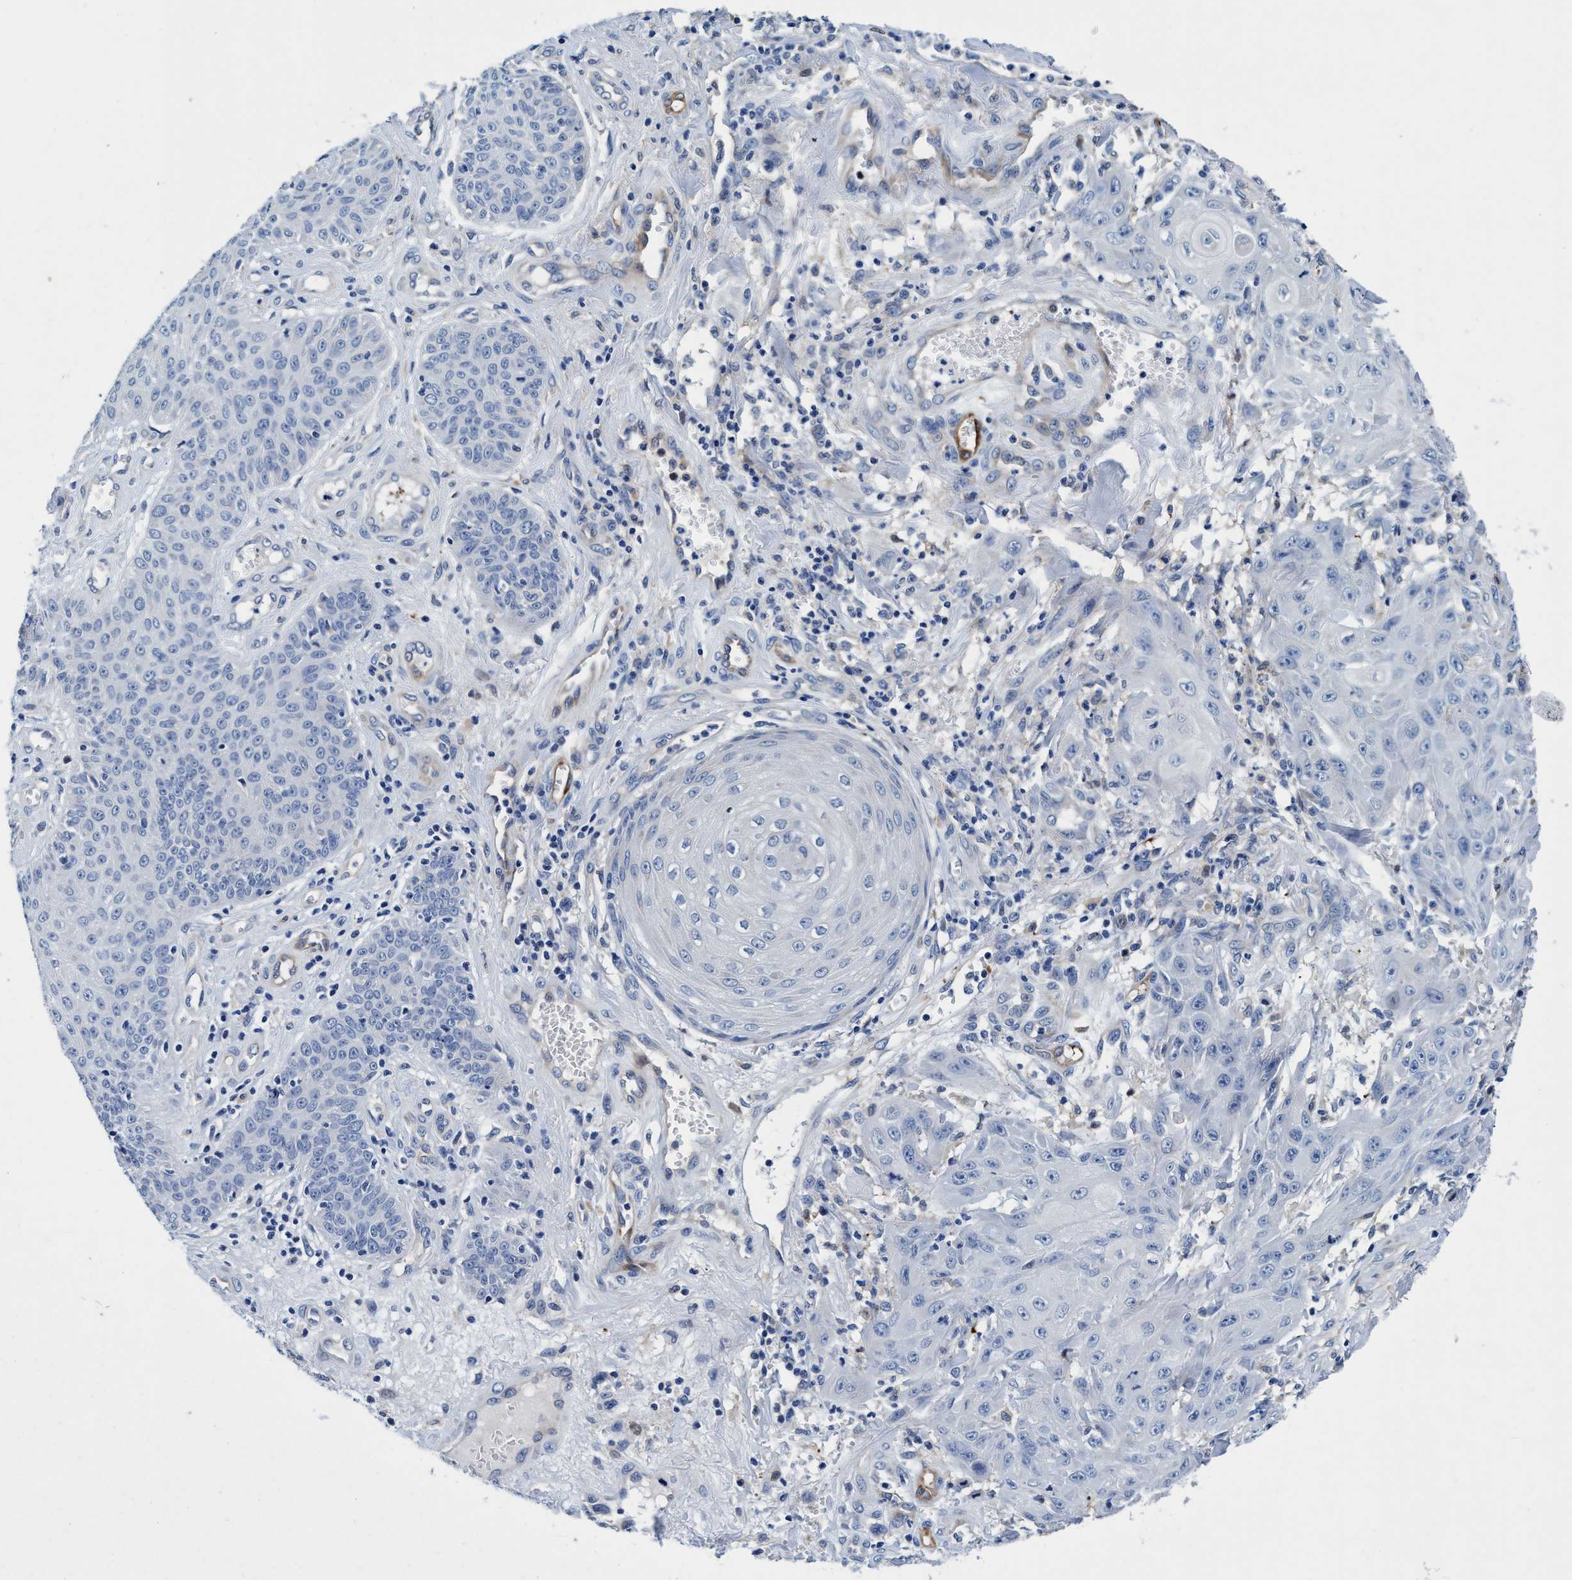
{"staining": {"intensity": "negative", "quantity": "none", "location": "none"}, "tissue": "skin cancer", "cell_type": "Tumor cells", "image_type": "cancer", "snomed": [{"axis": "morphology", "description": "Squamous cell carcinoma, NOS"}, {"axis": "topography", "description": "Skin"}], "caption": "Skin squamous cell carcinoma was stained to show a protein in brown. There is no significant staining in tumor cells.", "gene": "UBALD2", "patient": {"sex": "male", "age": 74}}